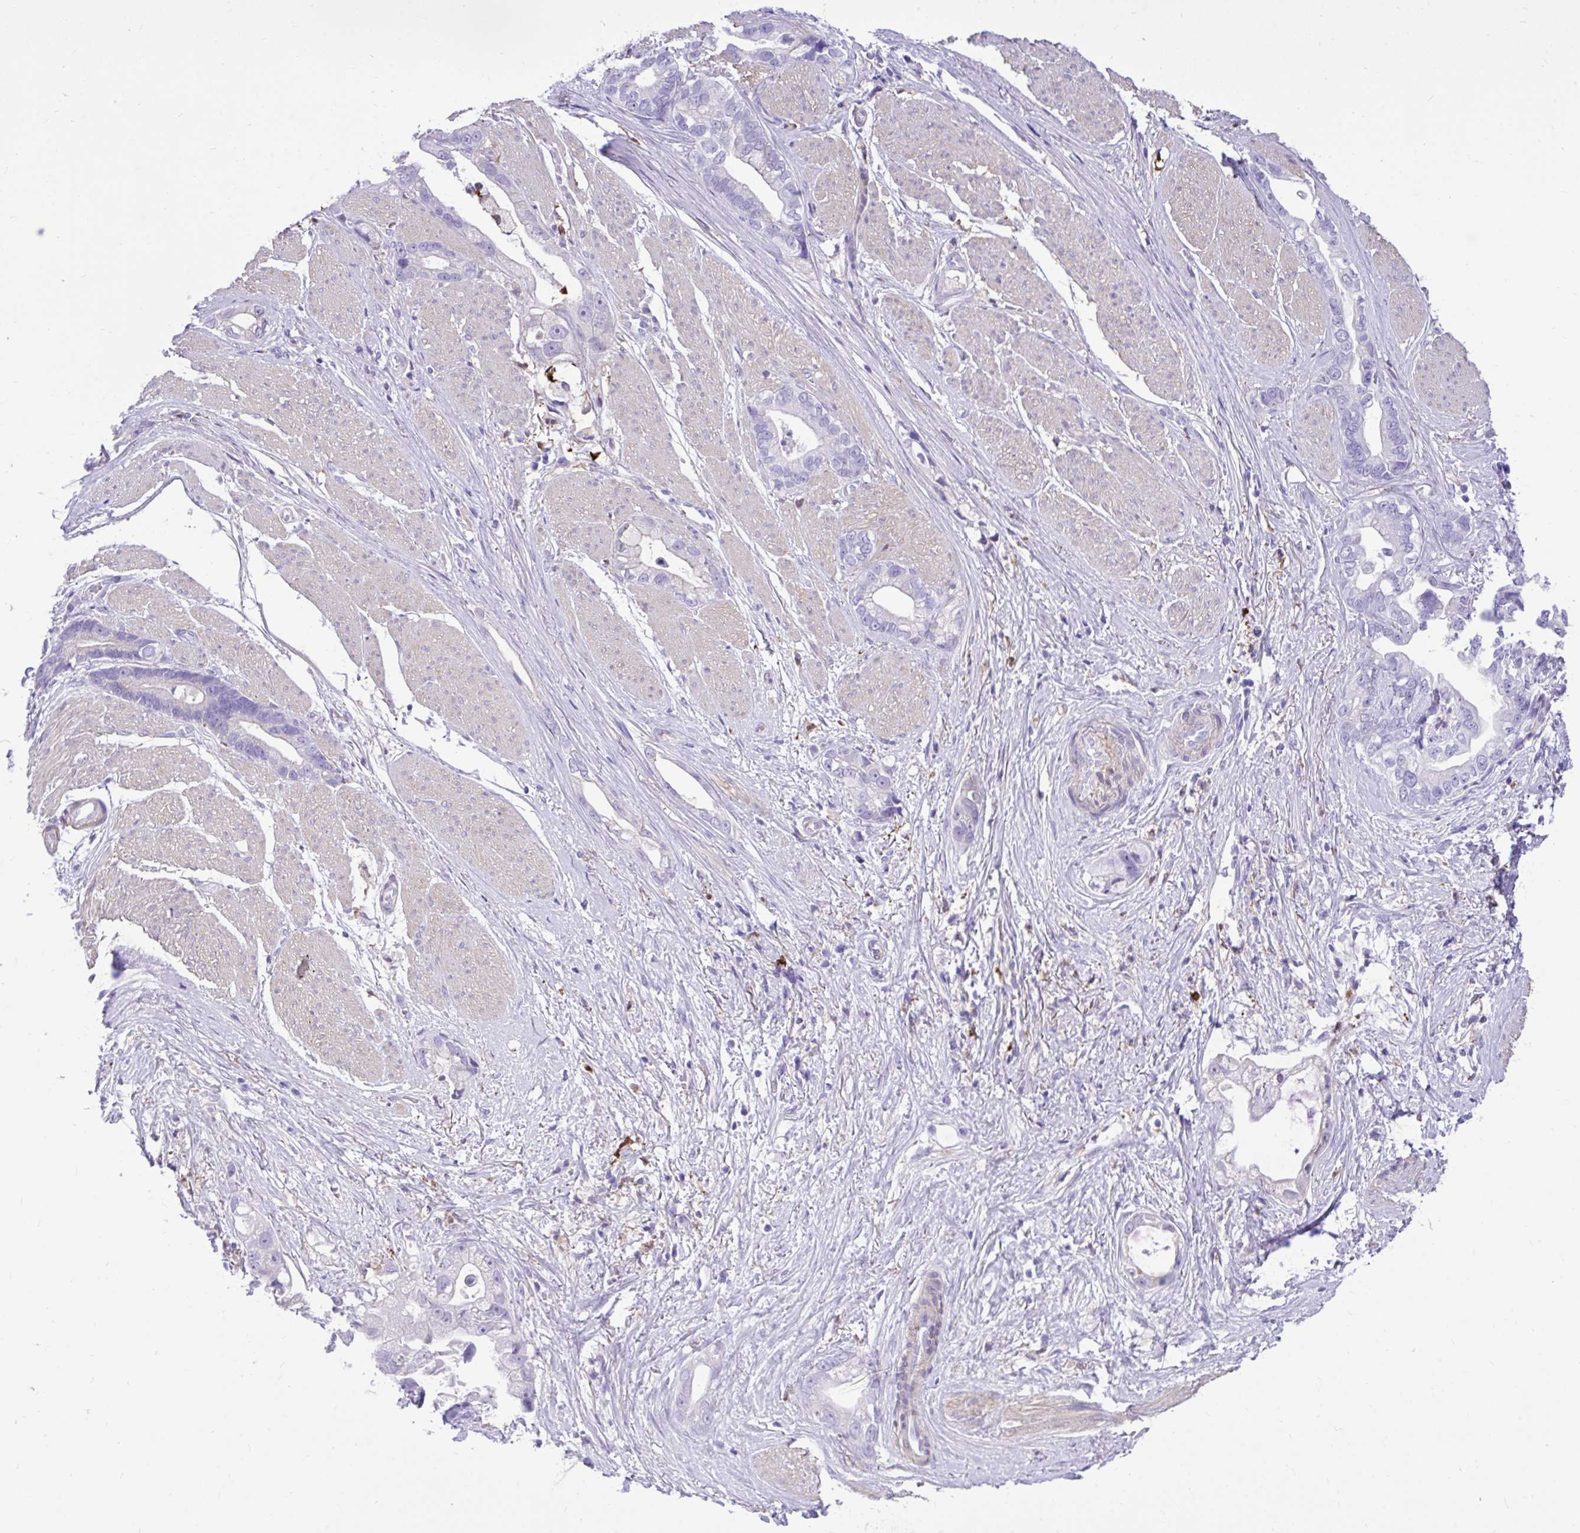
{"staining": {"intensity": "negative", "quantity": "none", "location": "none"}, "tissue": "stomach cancer", "cell_type": "Tumor cells", "image_type": "cancer", "snomed": [{"axis": "morphology", "description": "Adenocarcinoma, NOS"}, {"axis": "topography", "description": "Stomach"}], "caption": "The histopathology image shows no significant positivity in tumor cells of stomach cancer (adenocarcinoma). Brightfield microscopy of IHC stained with DAB (brown) and hematoxylin (blue), captured at high magnification.", "gene": "TLR7", "patient": {"sex": "male", "age": 55}}